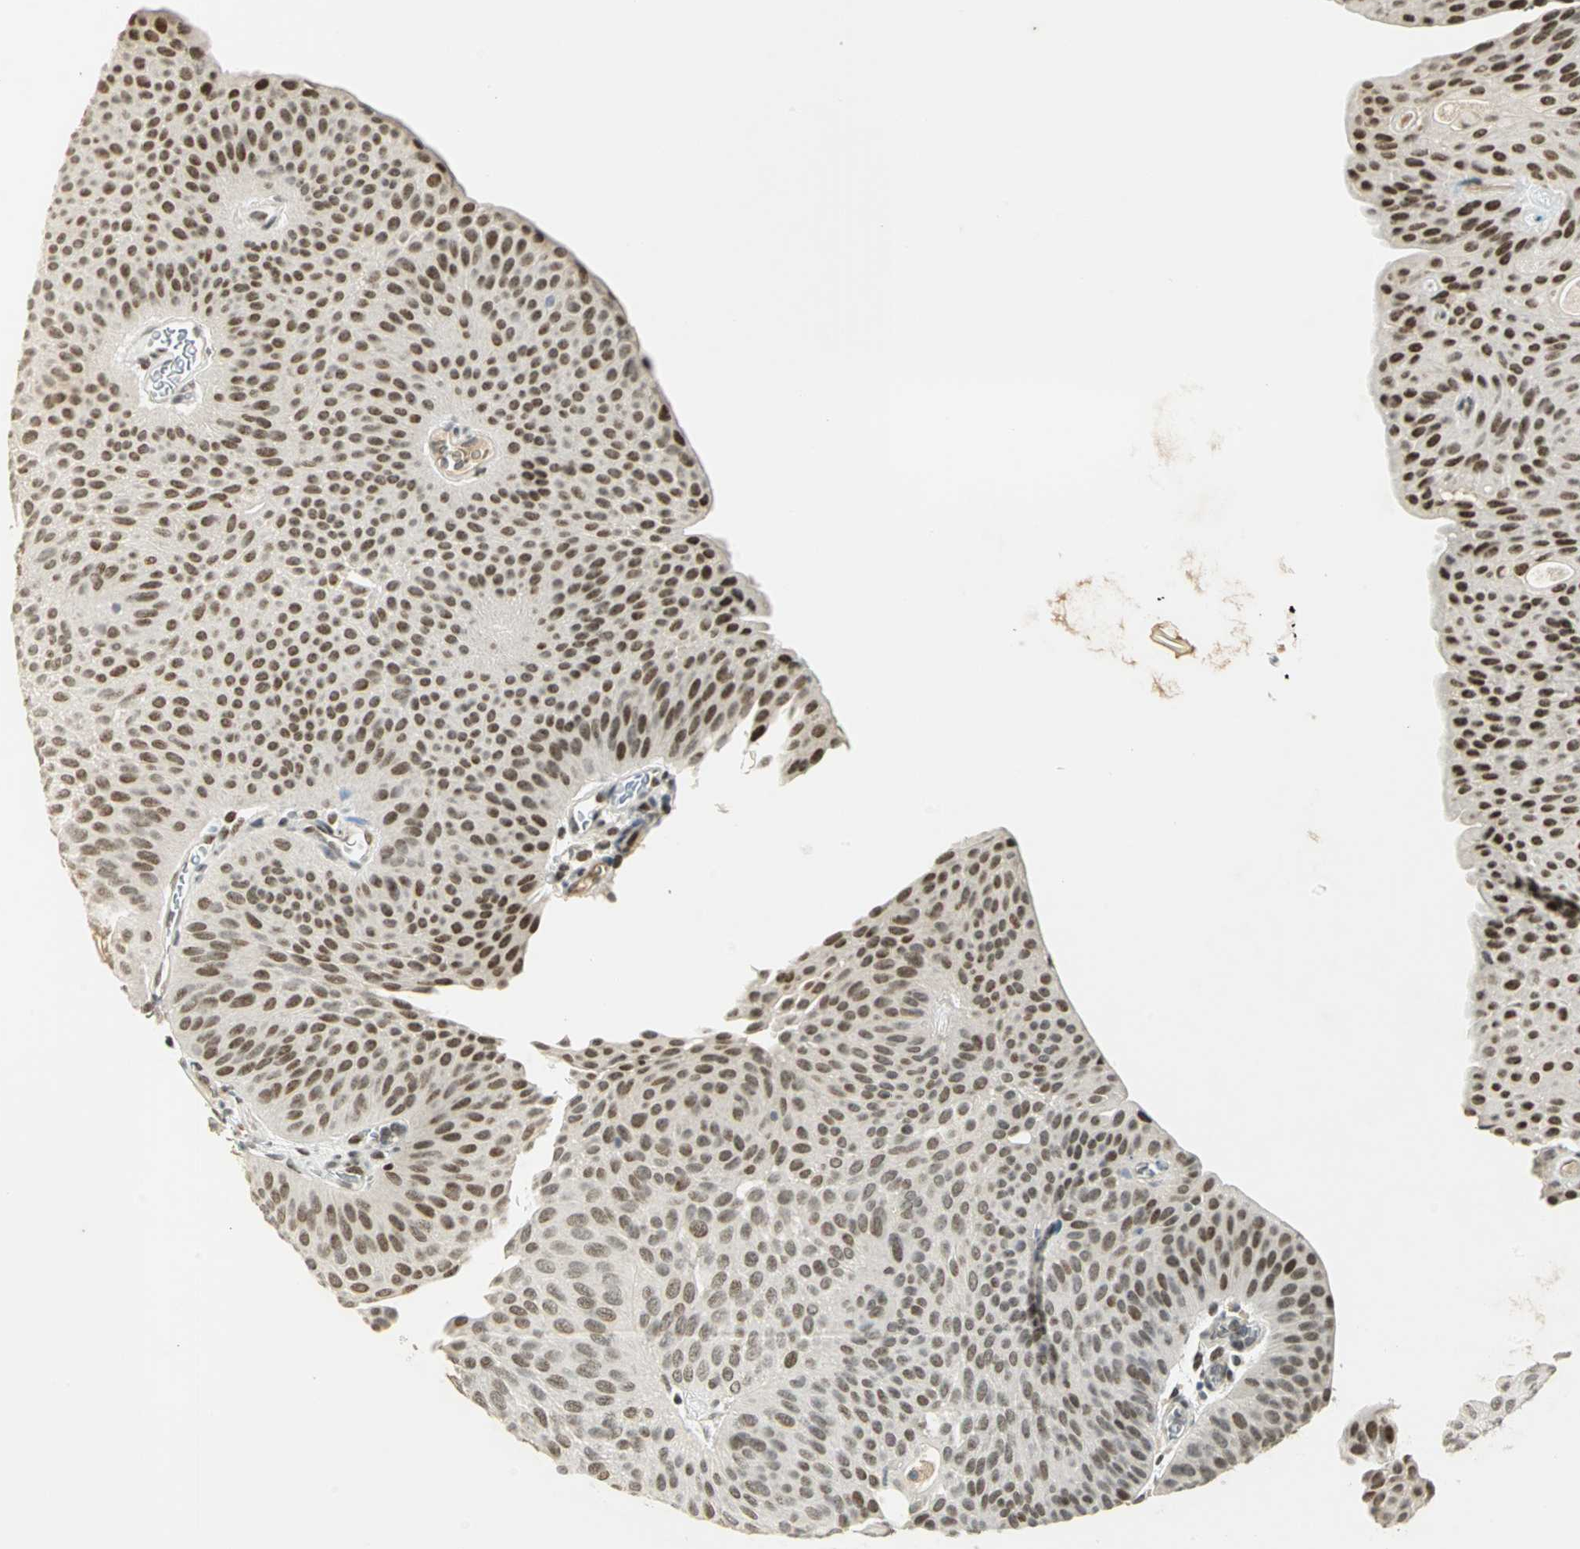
{"staining": {"intensity": "strong", "quantity": ">75%", "location": "nuclear"}, "tissue": "urothelial cancer", "cell_type": "Tumor cells", "image_type": "cancer", "snomed": [{"axis": "morphology", "description": "Urothelial carcinoma, Low grade"}, {"axis": "topography", "description": "Urinary bladder"}], "caption": "Protein expression by IHC displays strong nuclear expression in approximately >75% of tumor cells in urothelial cancer.", "gene": "AK6", "patient": {"sex": "female", "age": 60}}